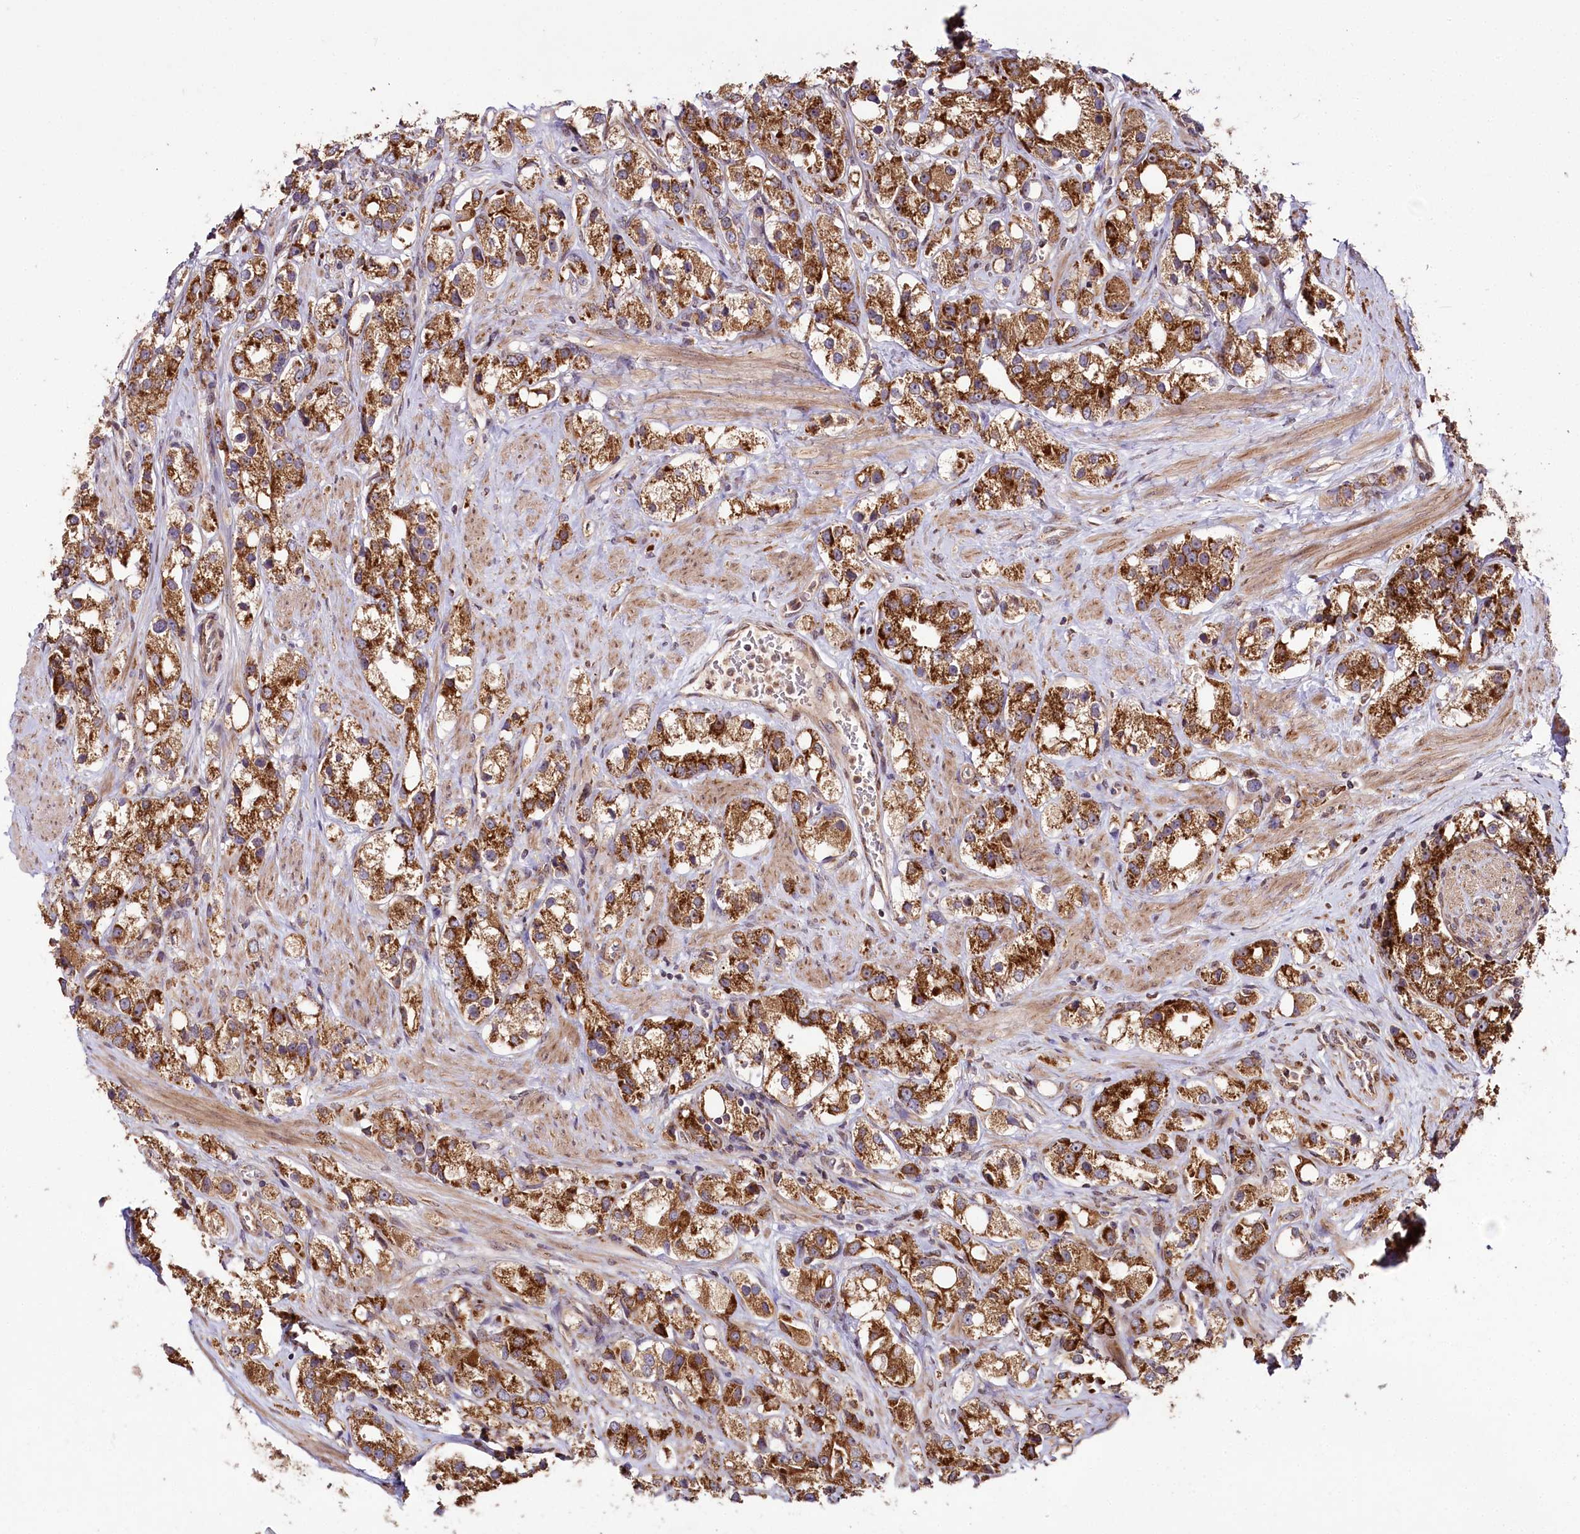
{"staining": {"intensity": "strong", "quantity": ">75%", "location": "cytoplasmic/membranous"}, "tissue": "prostate cancer", "cell_type": "Tumor cells", "image_type": "cancer", "snomed": [{"axis": "morphology", "description": "Adenocarcinoma, NOS"}, {"axis": "topography", "description": "Prostate"}], "caption": "The histopathology image displays a brown stain indicating the presence of a protein in the cytoplasmic/membranous of tumor cells in prostate cancer.", "gene": "RAB7A", "patient": {"sex": "male", "age": 79}}